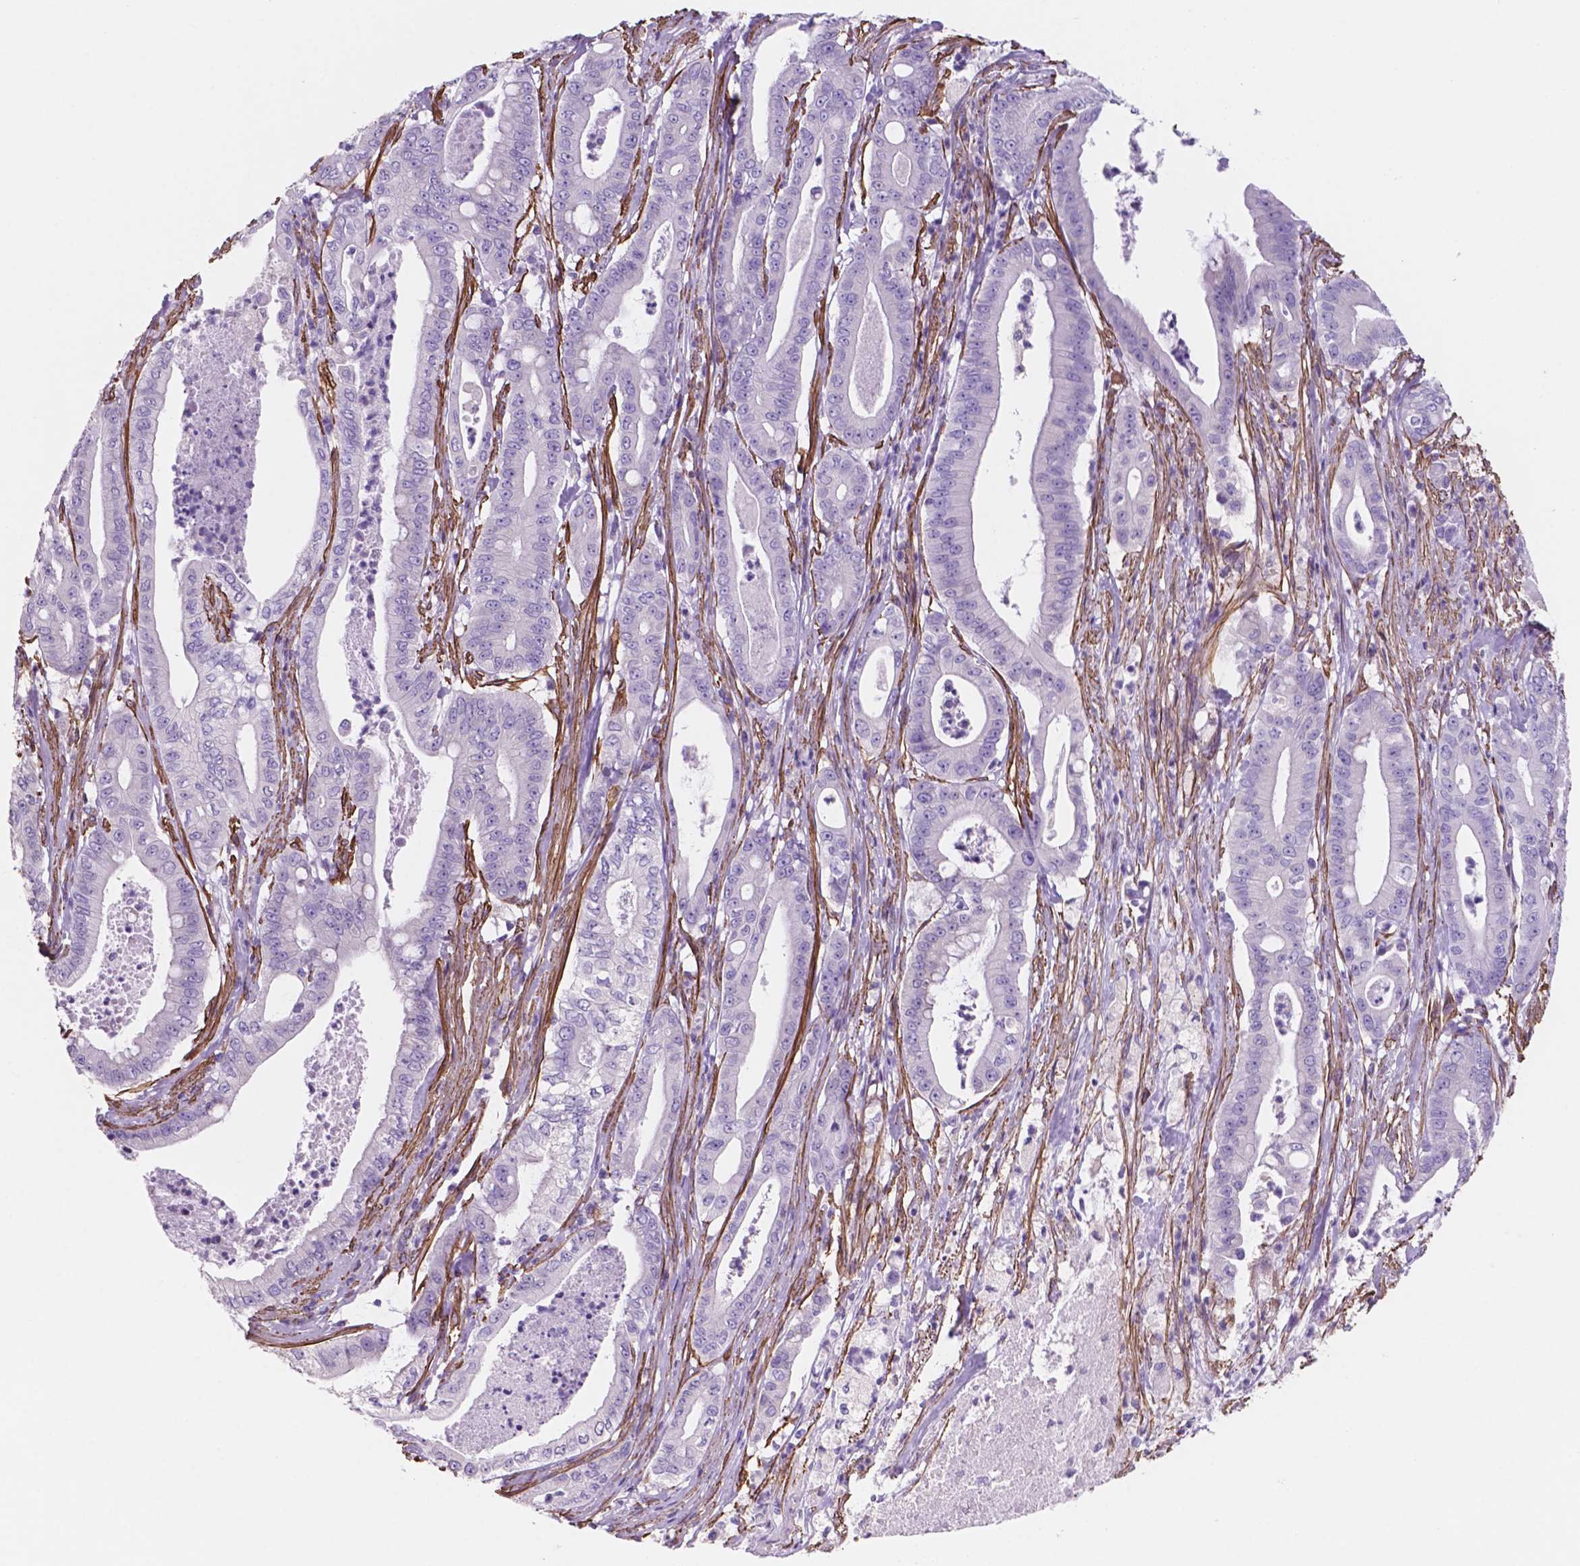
{"staining": {"intensity": "negative", "quantity": "none", "location": "none"}, "tissue": "pancreatic cancer", "cell_type": "Tumor cells", "image_type": "cancer", "snomed": [{"axis": "morphology", "description": "Adenocarcinoma, NOS"}, {"axis": "topography", "description": "Pancreas"}], "caption": "An immunohistochemistry histopathology image of adenocarcinoma (pancreatic) is shown. There is no staining in tumor cells of adenocarcinoma (pancreatic). (Brightfield microscopy of DAB (3,3'-diaminobenzidine) IHC at high magnification).", "gene": "TOR2A", "patient": {"sex": "male", "age": 71}}